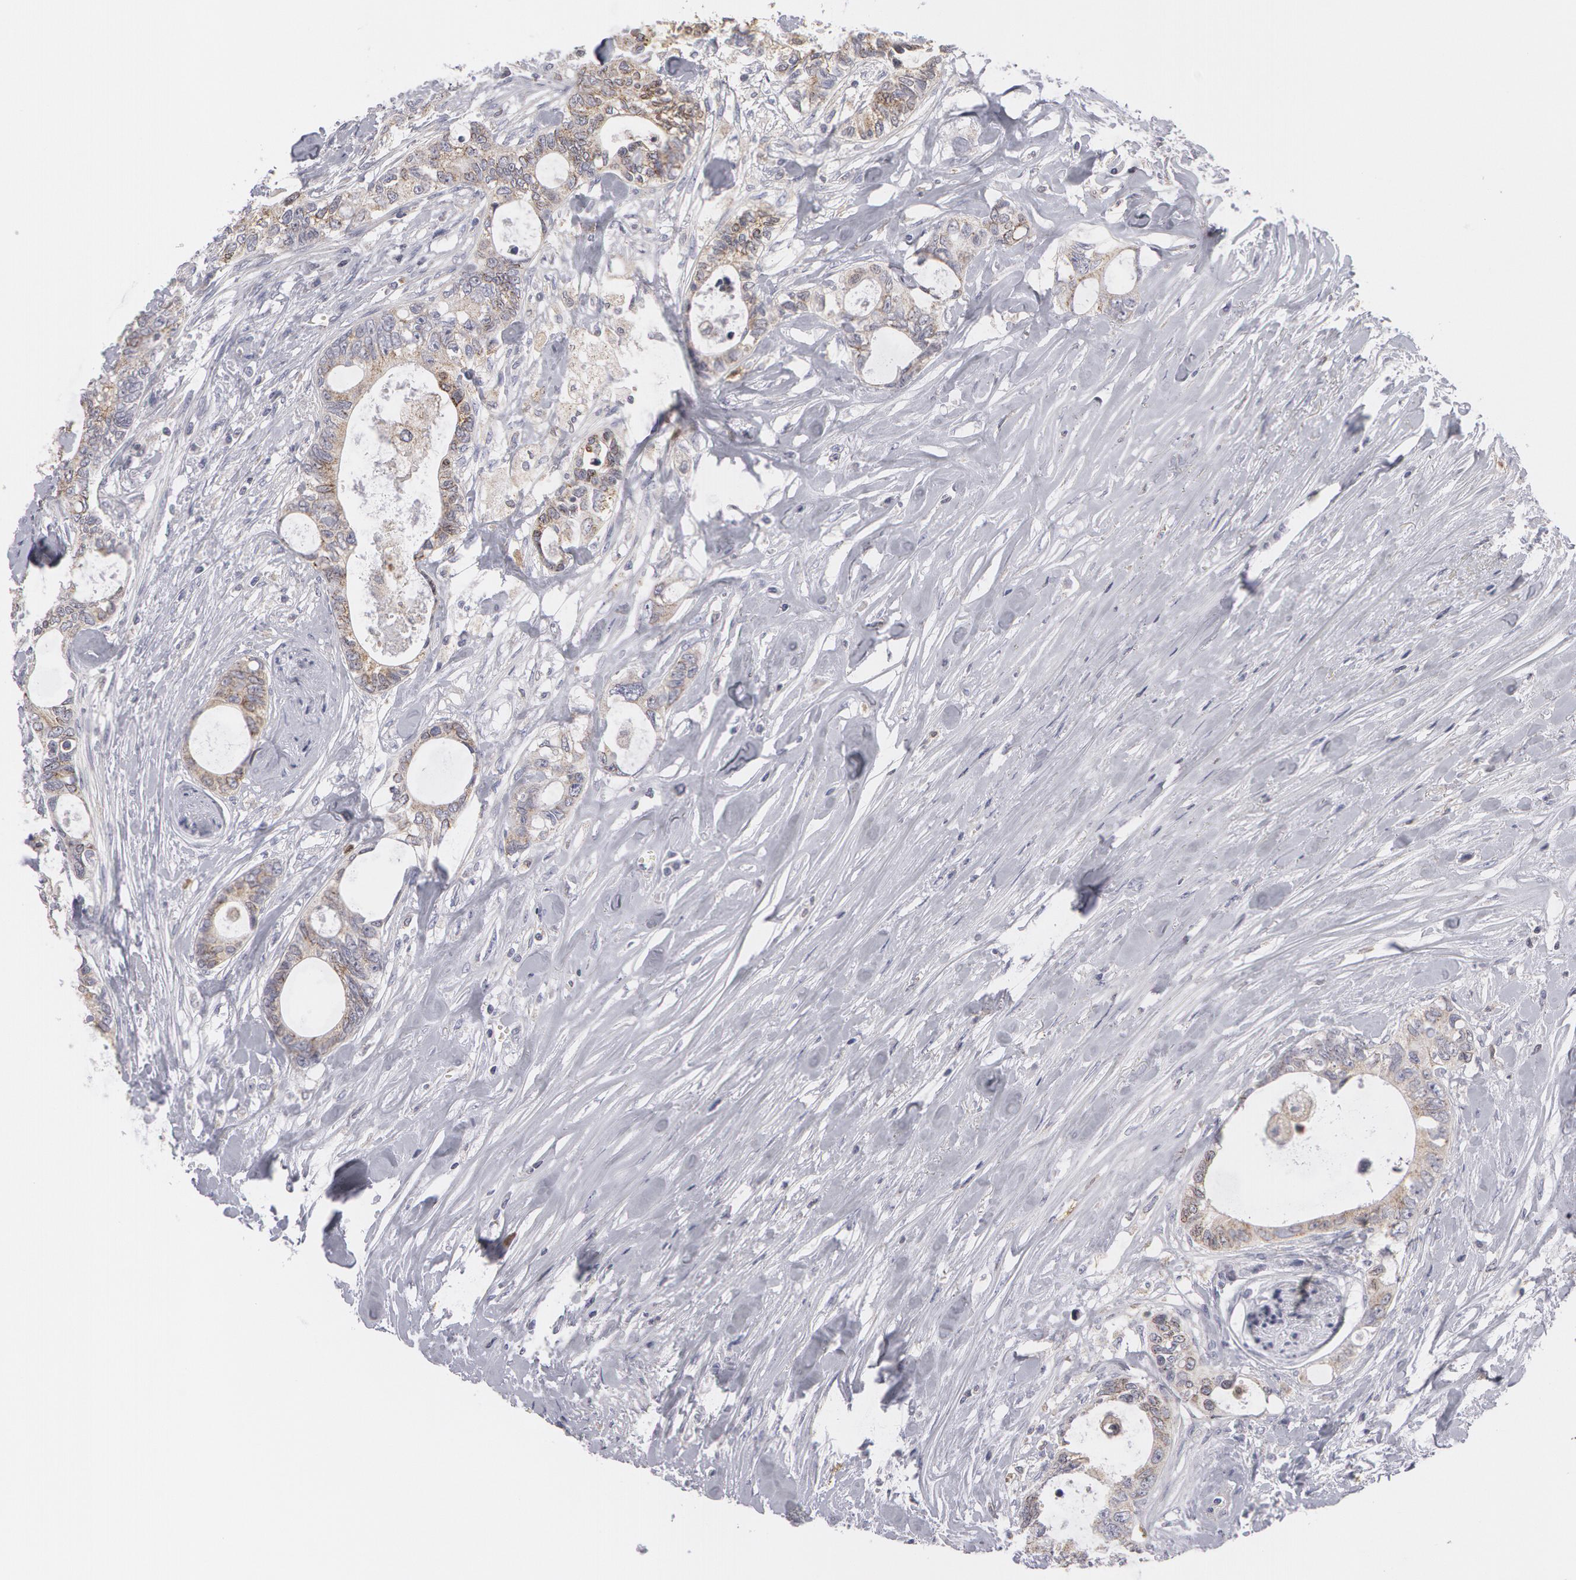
{"staining": {"intensity": "weak", "quantity": ">75%", "location": "cytoplasmic/membranous"}, "tissue": "colorectal cancer", "cell_type": "Tumor cells", "image_type": "cancer", "snomed": [{"axis": "morphology", "description": "Adenocarcinoma, NOS"}, {"axis": "topography", "description": "Rectum"}], "caption": "Colorectal adenocarcinoma tissue demonstrates weak cytoplasmic/membranous staining in approximately >75% of tumor cells, visualized by immunohistochemistry.", "gene": "CAT", "patient": {"sex": "female", "age": 57}}